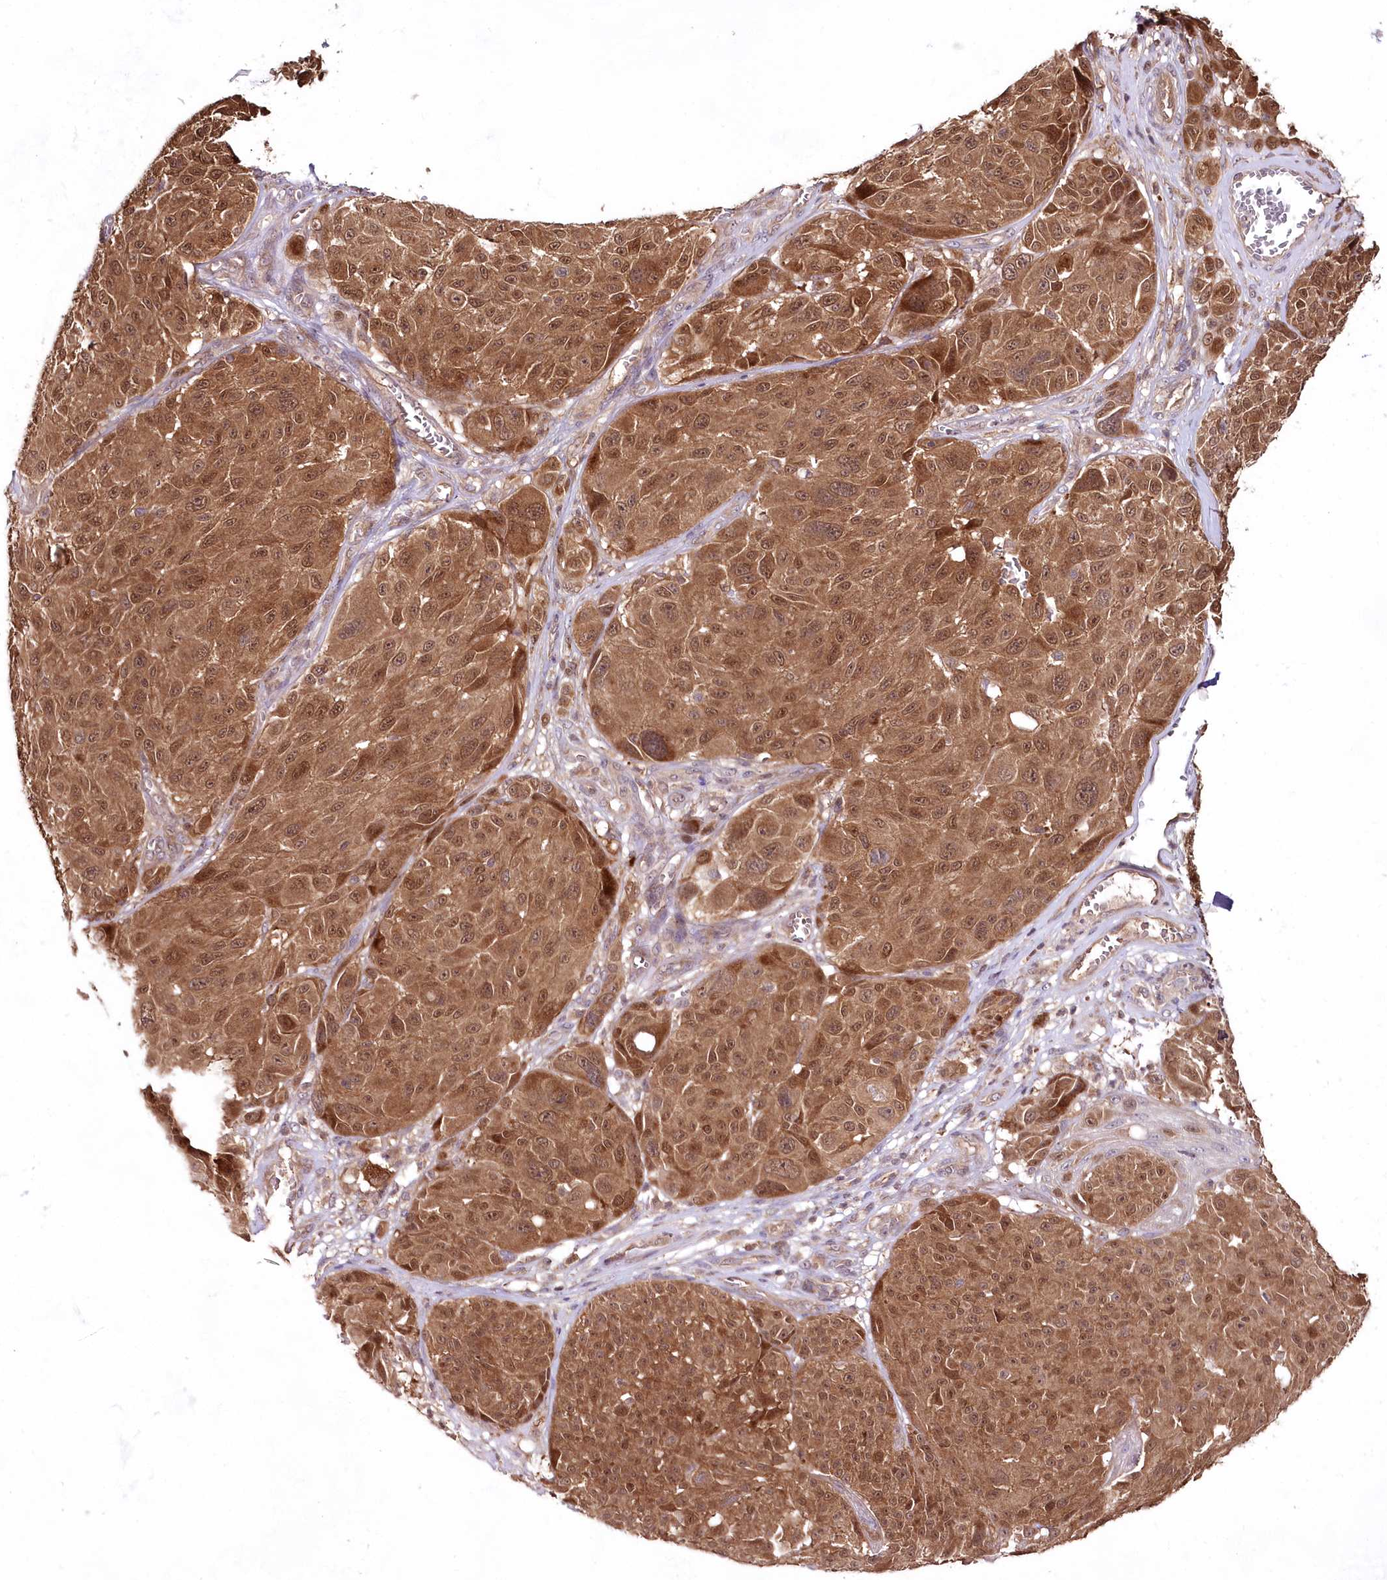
{"staining": {"intensity": "moderate", "quantity": ">75%", "location": "cytoplasmic/membranous,nuclear"}, "tissue": "melanoma", "cell_type": "Tumor cells", "image_type": "cancer", "snomed": [{"axis": "morphology", "description": "Malignant melanoma, NOS"}, {"axis": "topography", "description": "Skin"}], "caption": "An IHC image of neoplastic tissue is shown. Protein staining in brown shows moderate cytoplasmic/membranous and nuclear positivity in malignant melanoma within tumor cells. (Brightfield microscopy of DAB IHC at high magnification).", "gene": "IMPA1", "patient": {"sex": "male", "age": 83}}